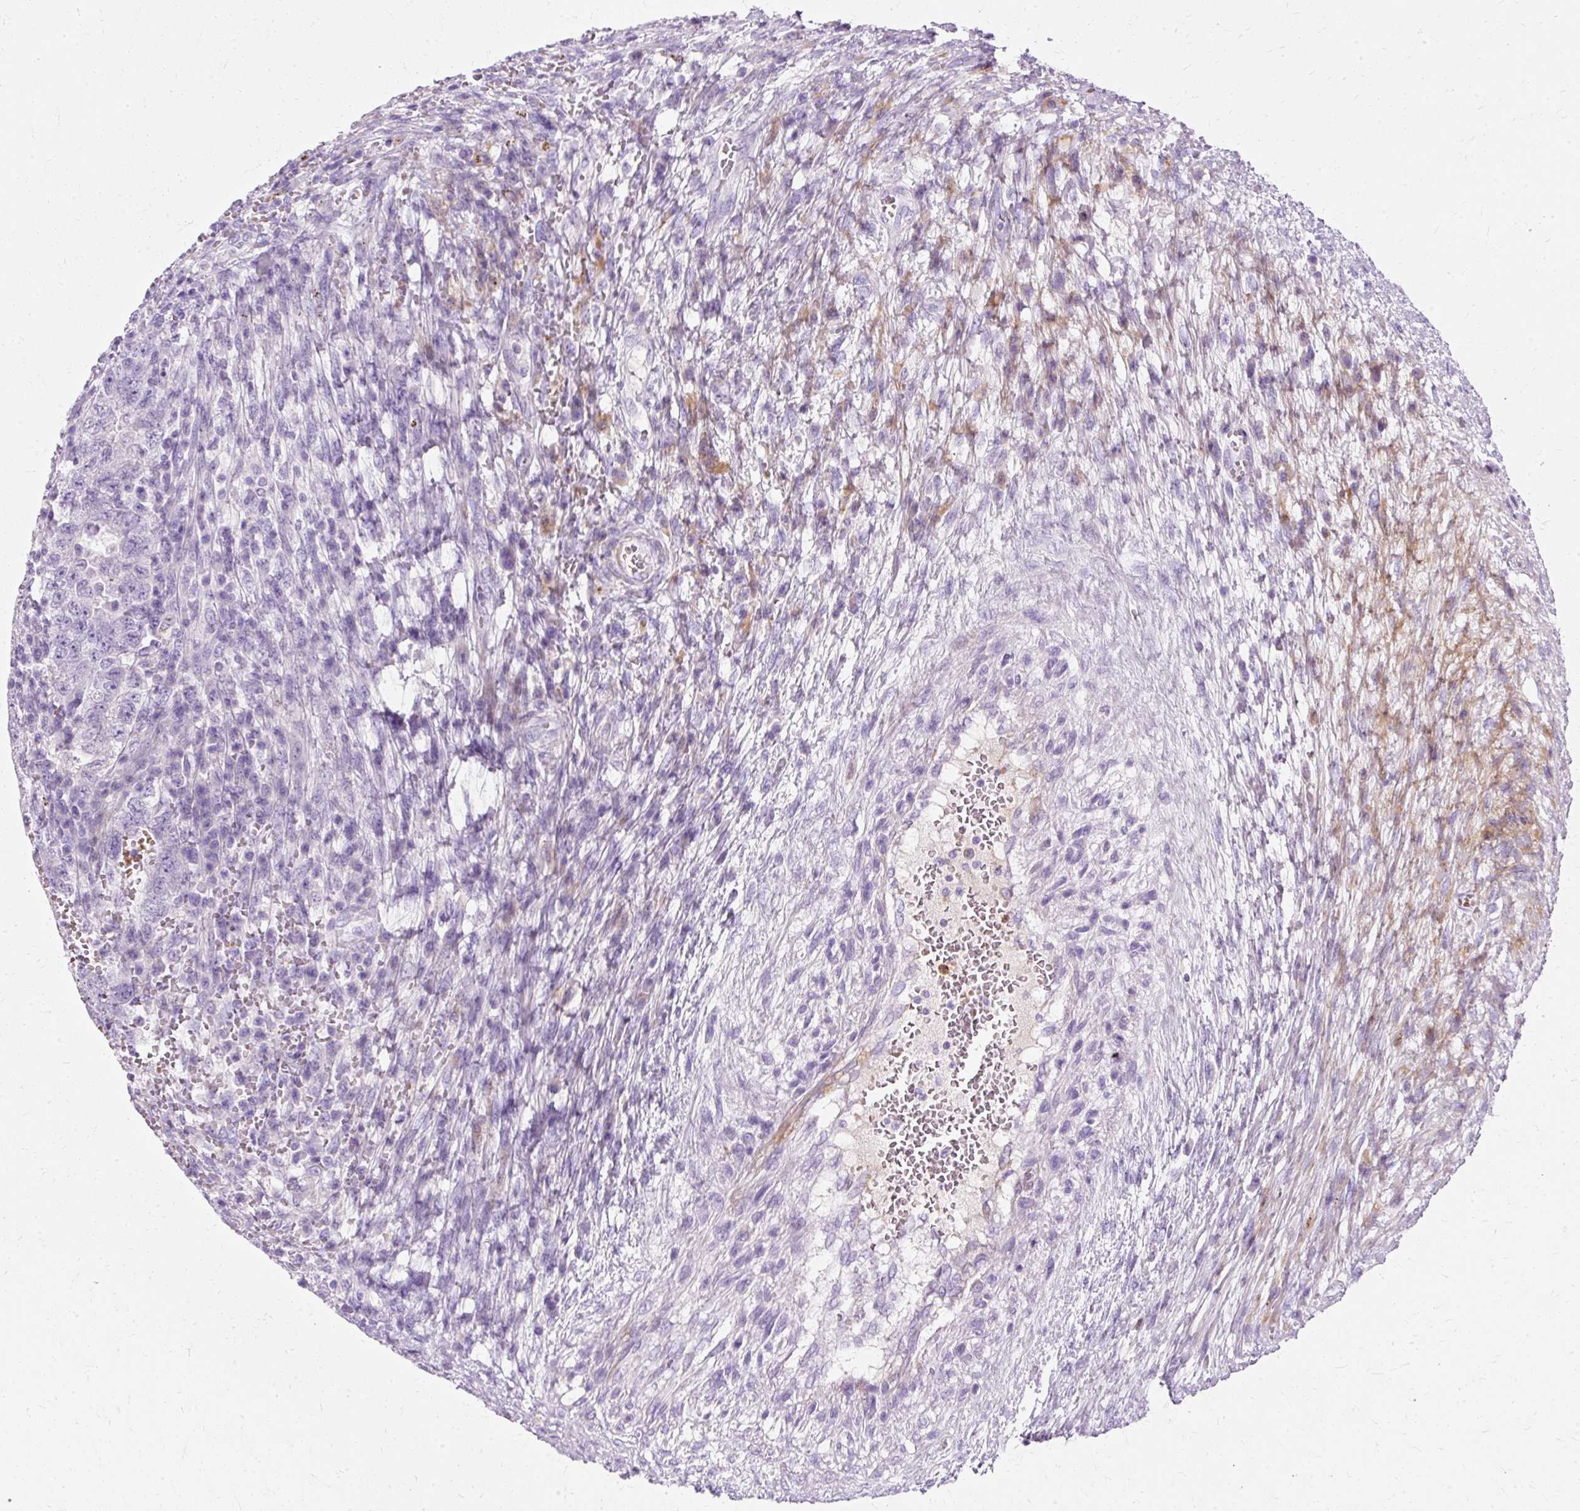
{"staining": {"intensity": "negative", "quantity": "none", "location": "none"}, "tissue": "testis cancer", "cell_type": "Tumor cells", "image_type": "cancer", "snomed": [{"axis": "morphology", "description": "Carcinoma, Embryonal, NOS"}, {"axis": "topography", "description": "Testis"}], "caption": "Micrograph shows no significant protein positivity in tumor cells of testis embryonal carcinoma.", "gene": "DEFA1", "patient": {"sex": "male", "age": 26}}